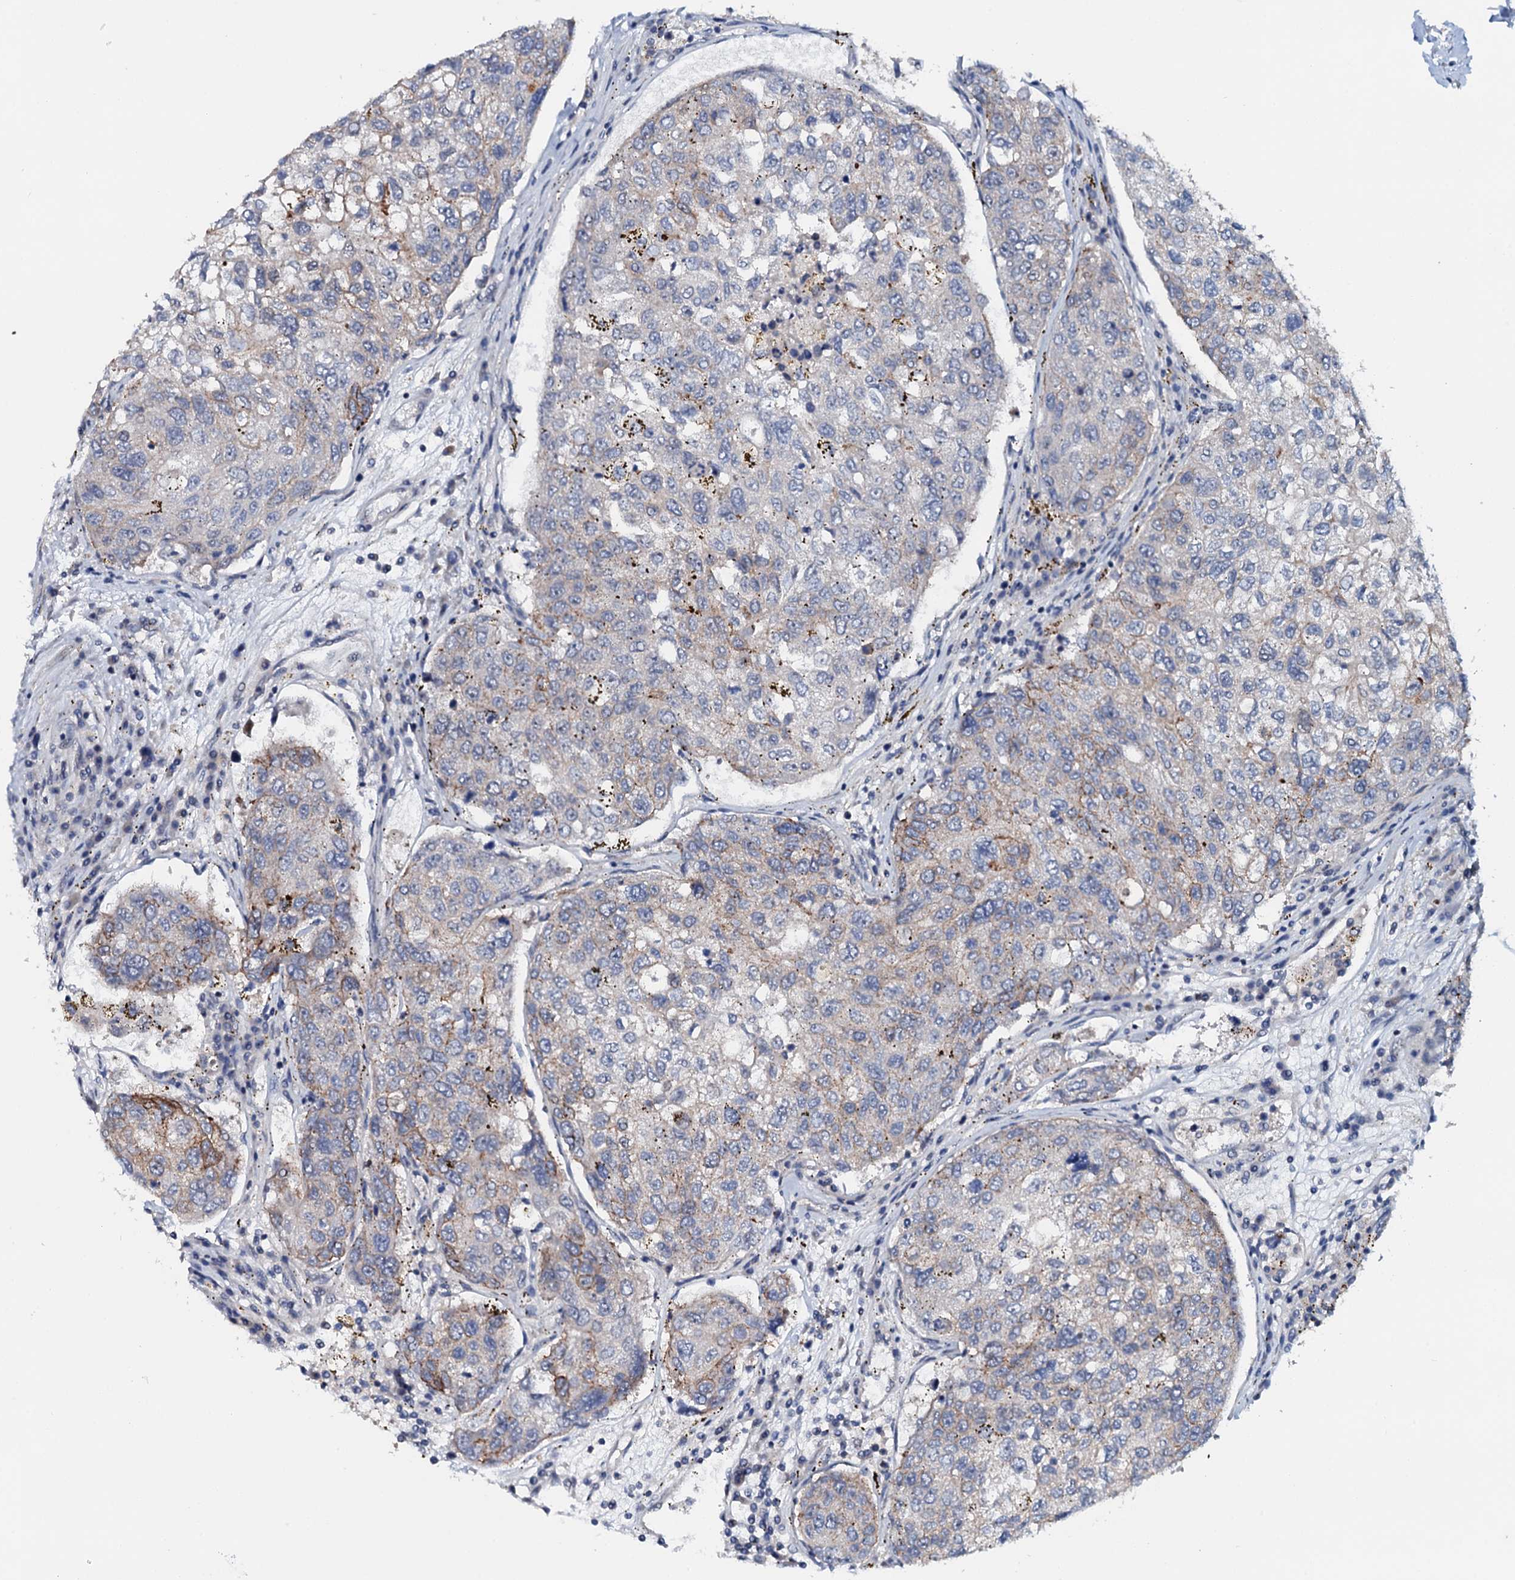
{"staining": {"intensity": "weak", "quantity": "<25%", "location": "cytoplasmic/membranous"}, "tissue": "urothelial cancer", "cell_type": "Tumor cells", "image_type": "cancer", "snomed": [{"axis": "morphology", "description": "Urothelial carcinoma, High grade"}, {"axis": "topography", "description": "Lymph node"}, {"axis": "topography", "description": "Urinary bladder"}], "caption": "Immunohistochemistry image of urothelial cancer stained for a protein (brown), which reveals no expression in tumor cells.", "gene": "SNTA1", "patient": {"sex": "male", "age": 51}}